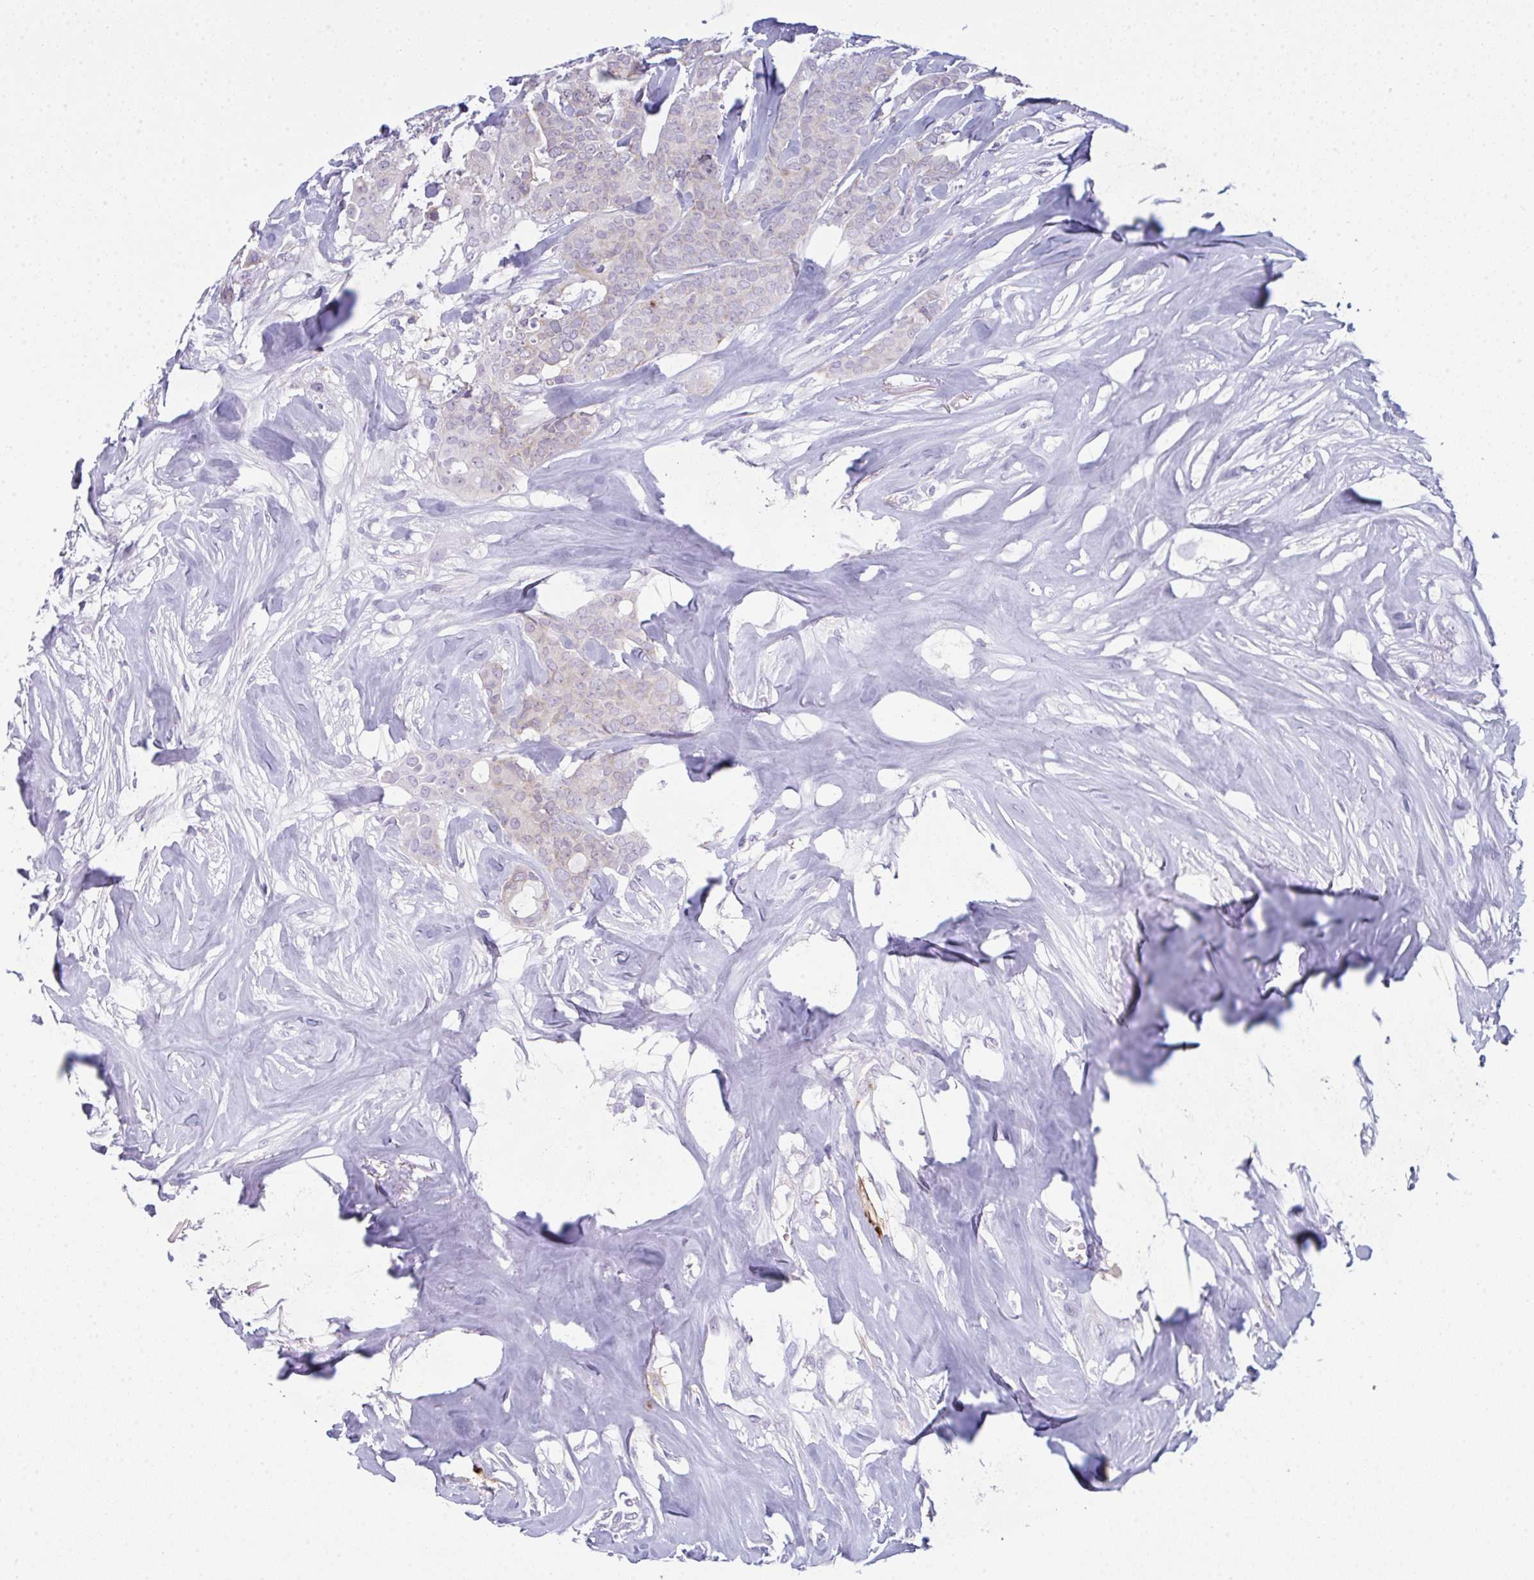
{"staining": {"intensity": "negative", "quantity": "none", "location": "none"}, "tissue": "breast cancer", "cell_type": "Tumor cells", "image_type": "cancer", "snomed": [{"axis": "morphology", "description": "Duct carcinoma"}, {"axis": "topography", "description": "Breast"}], "caption": "Infiltrating ductal carcinoma (breast) was stained to show a protein in brown. There is no significant positivity in tumor cells.", "gene": "CD80", "patient": {"sex": "female", "age": 84}}